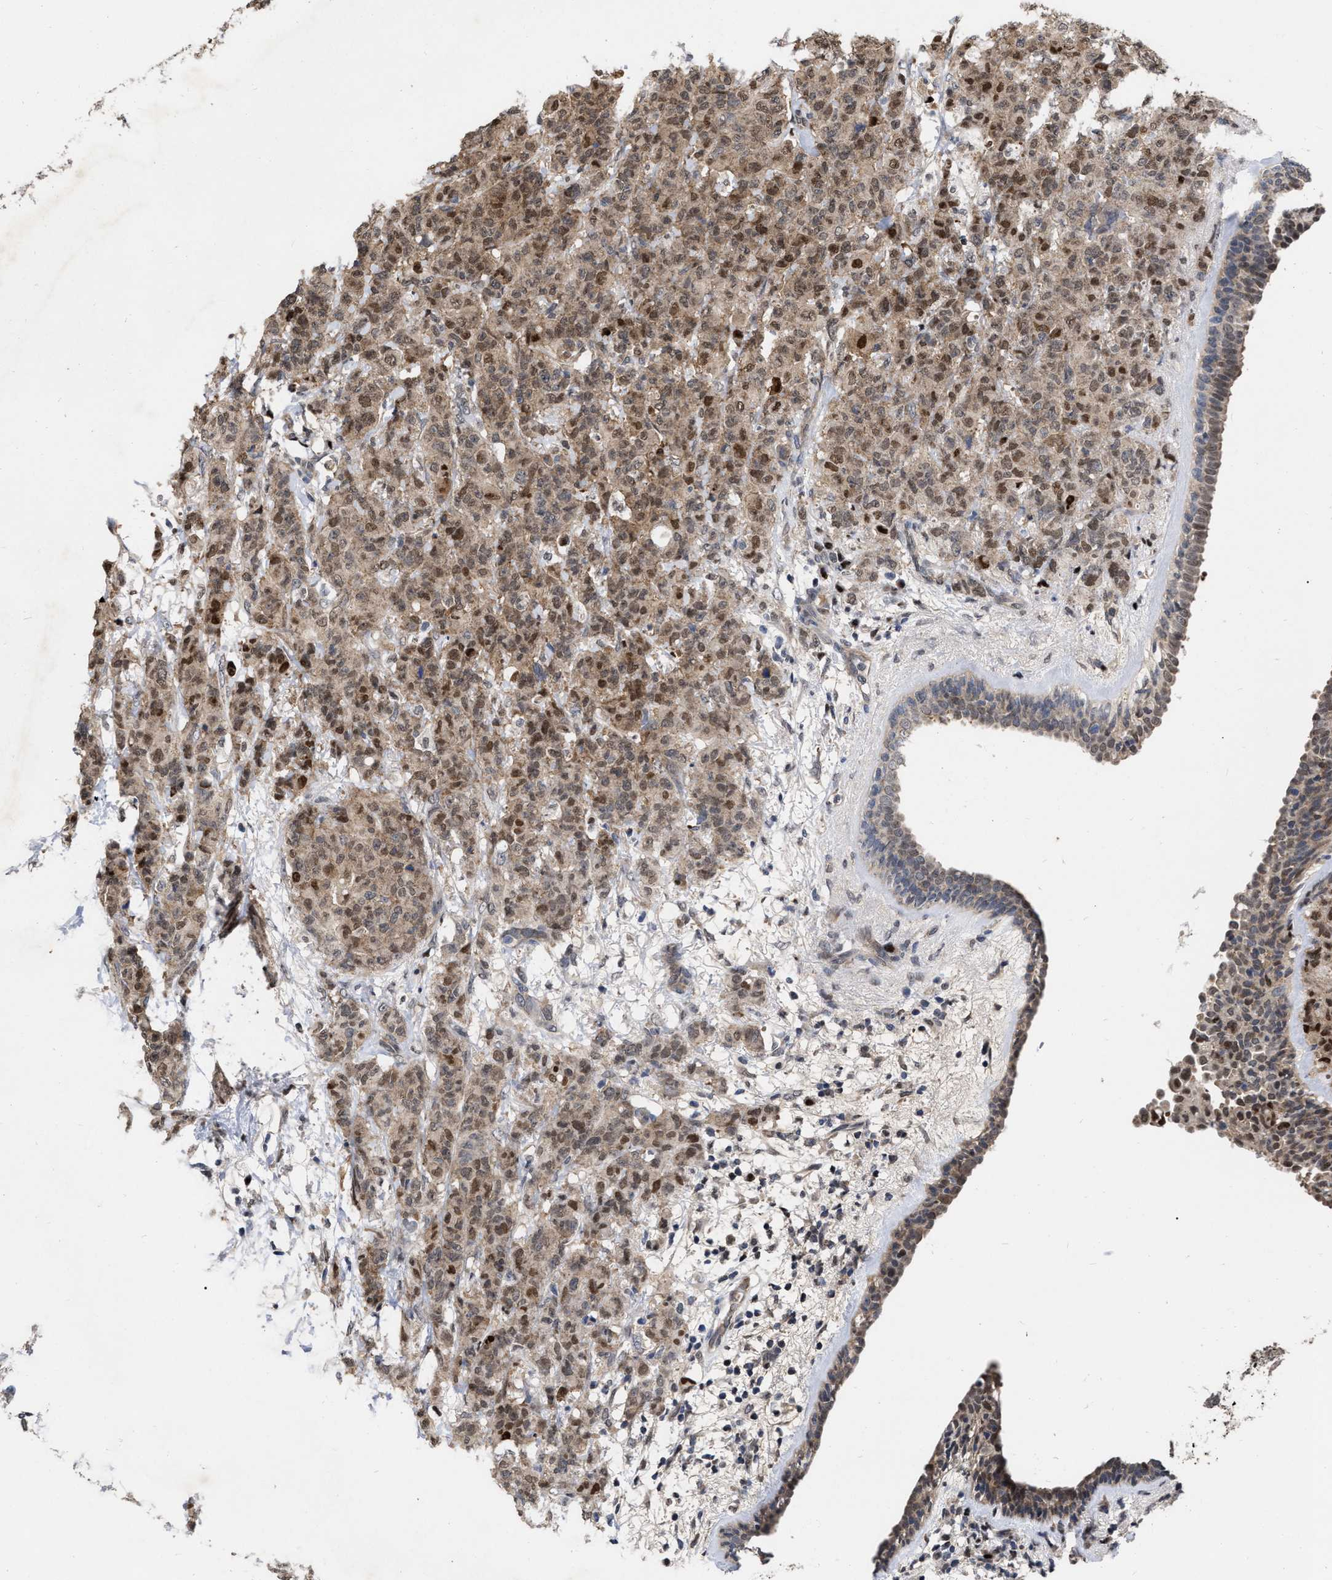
{"staining": {"intensity": "moderate", "quantity": ">75%", "location": "cytoplasmic/membranous,nuclear"}, "tissue": "breast cancer", "cell_type": "Tumor cells", "image_type": "cancer", "snomed": [{"axis": "morphology", "description": "Normal tissue, NOS"}, {"axis": "morphology", "description": "Duct carcinoma"}, {"axis": "topography", "description": "Breast"}], "caption": "Tumor cells reveal moderate cytoplasmic/membranous and nuclear staining in approximately >75% of cells in breast invasive ductal carcinoma.", "gene": "MDM4", "patient": {"sex": "female", "age": 40}}